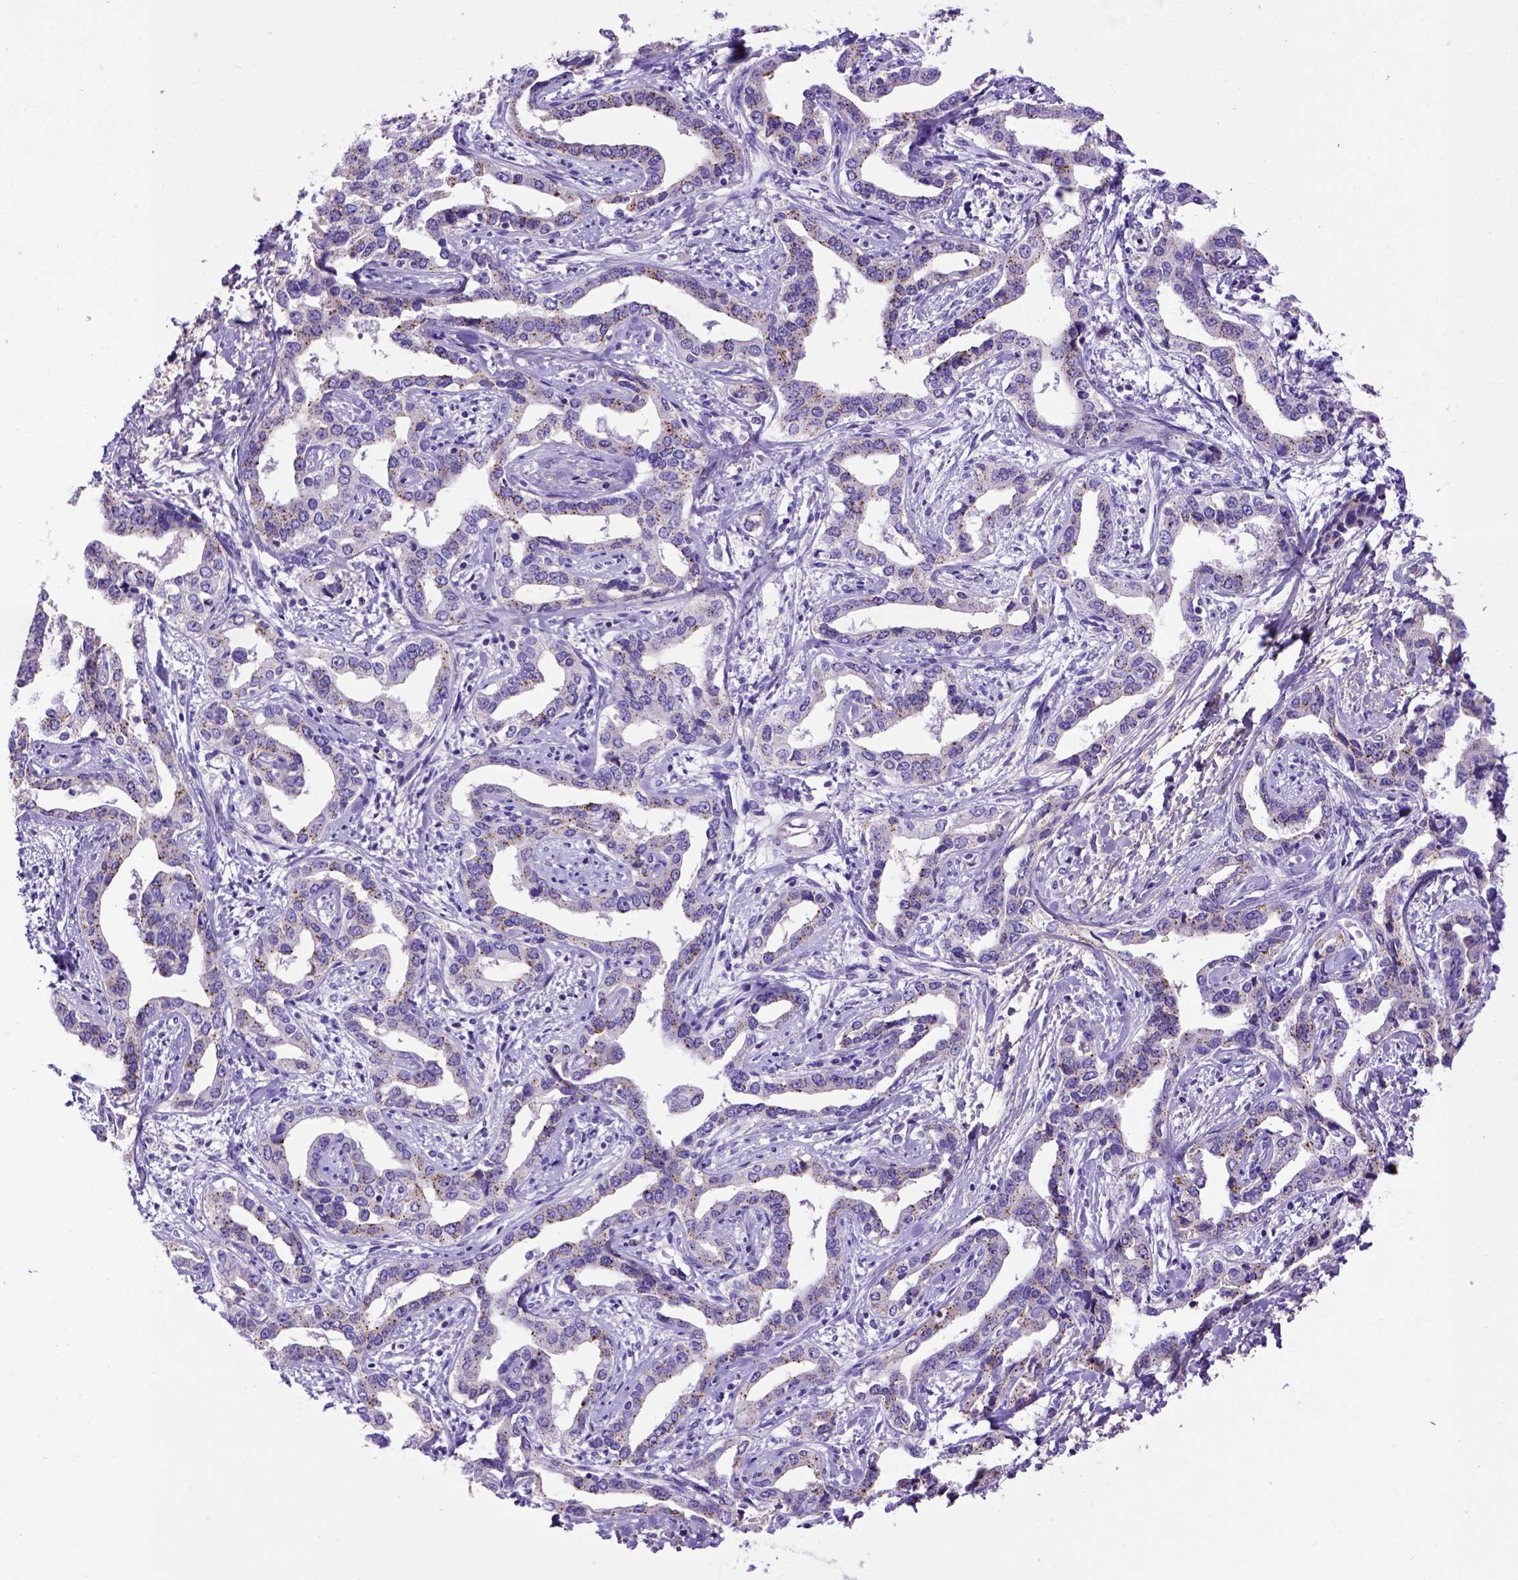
{"staining": {"intensity": "weak", "quantity": ">75%", "location": "cytoplasmic/membranous"}, "tissue": "liver cancer", "cell_type": "Tumor cells", "image_type": "cancer", "snomed": [{"axis": "morphology", "description": "Cholangiocarcinoma"}, {"axis": "topography", "description": "Liver"}], "caption": "Protein analysis of liver cancer tissue reveals weak cytoplasmic/membranous staining in about >75% of tumor cells.", "gene": "ADAM12", "patient": {"sex": "male", "age": 59}}